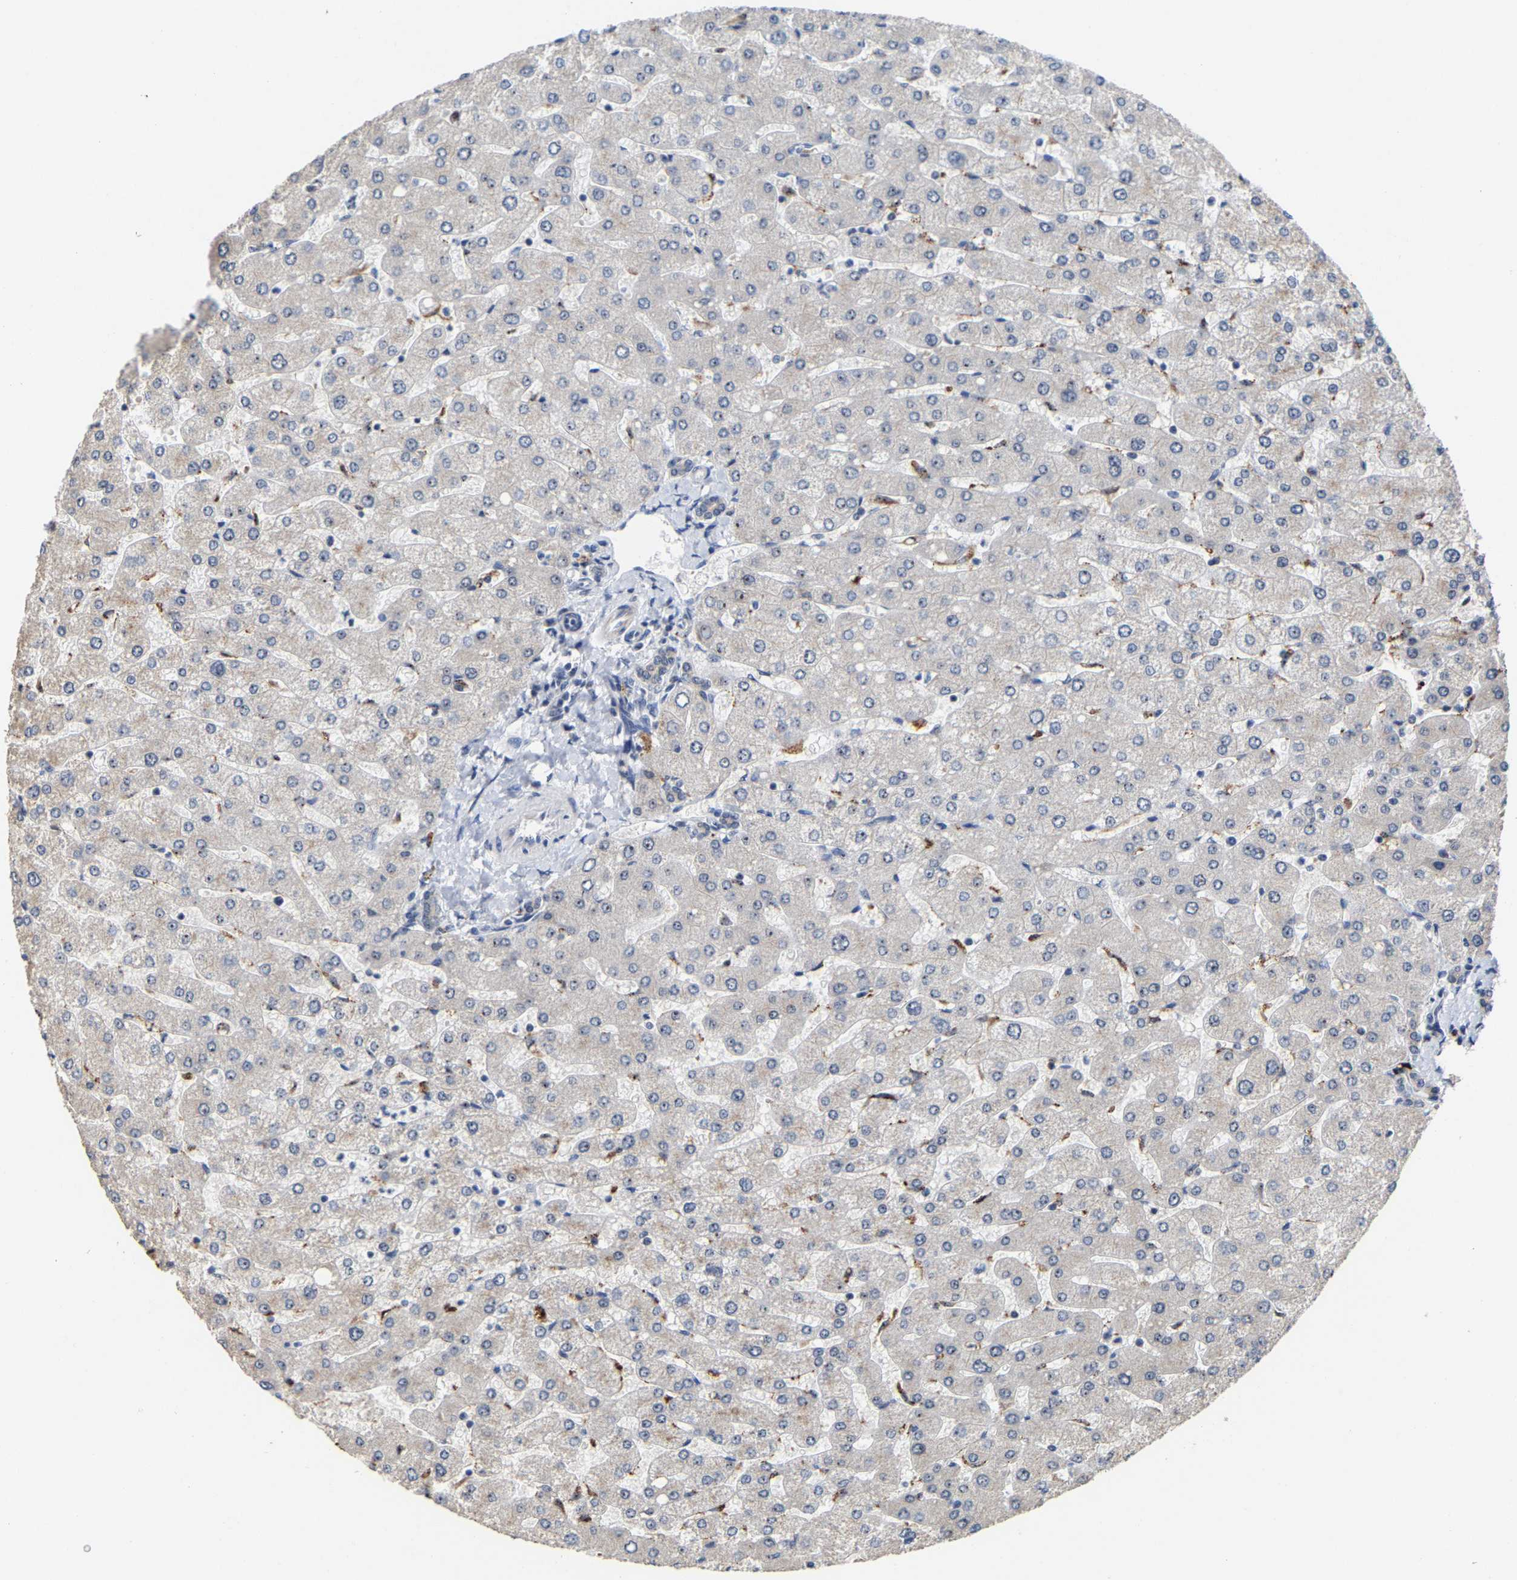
{"staining": {"intensity": "weak", "quantity": "25%-75%", "location": "nuclear"}, "tissue": "liver", "cell_type": "Cholangiocytes", "image_type": "normal", "snomed": [{"axis": "morphology", "description": "Normal tissue, NOS"}, {"axis": "topography", "description": "Liver"}], "caption": "Cholangiocytes demonstrate low levels of weak nuclear expression in approximately 25%-75% of cells in normal liver.", "gene": "NOP58", "patient": {"sex": "male", "age": 55}}